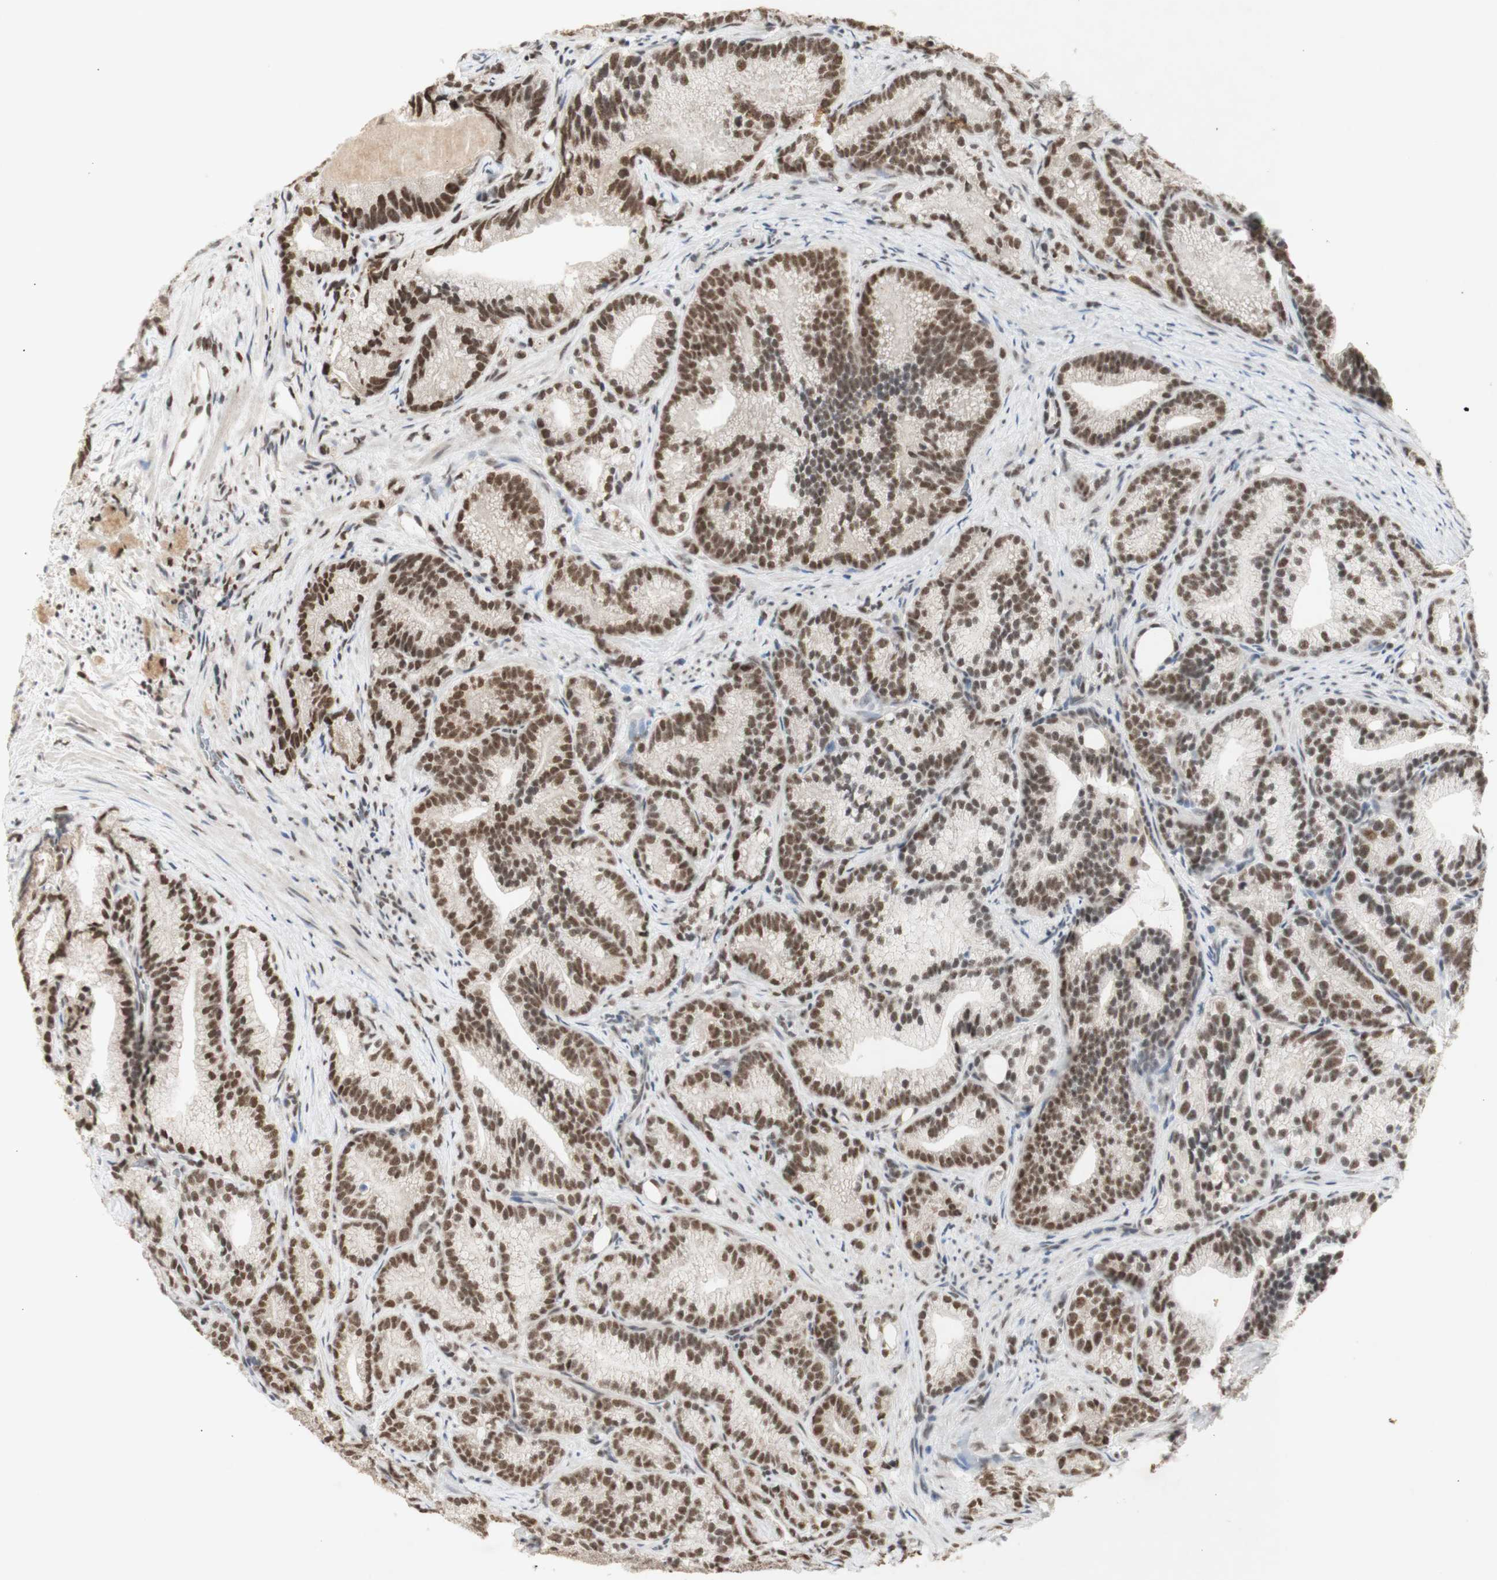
{"staining": {"intensity": "moderate", "quantity": ">75%", "location": "cytoplasmic/membranous"}, "tissue": "prostate cancer", "cell_type": "Tumor cells", "image_type": "cancer", "snomed": [{"axis": "morphology", "description": "Adenocarcinoma, Low grade"}, {"axis": "topography", "description": "Prostate"}], "caption": "Brown immunohistochemical staining in human prostate cancer demonstrates moderate cytoplasmic/membranous expression in approximately >75% of tumor cells.", "gene": "SNRPB", "patient": {"sex": "male", "age": 89}}